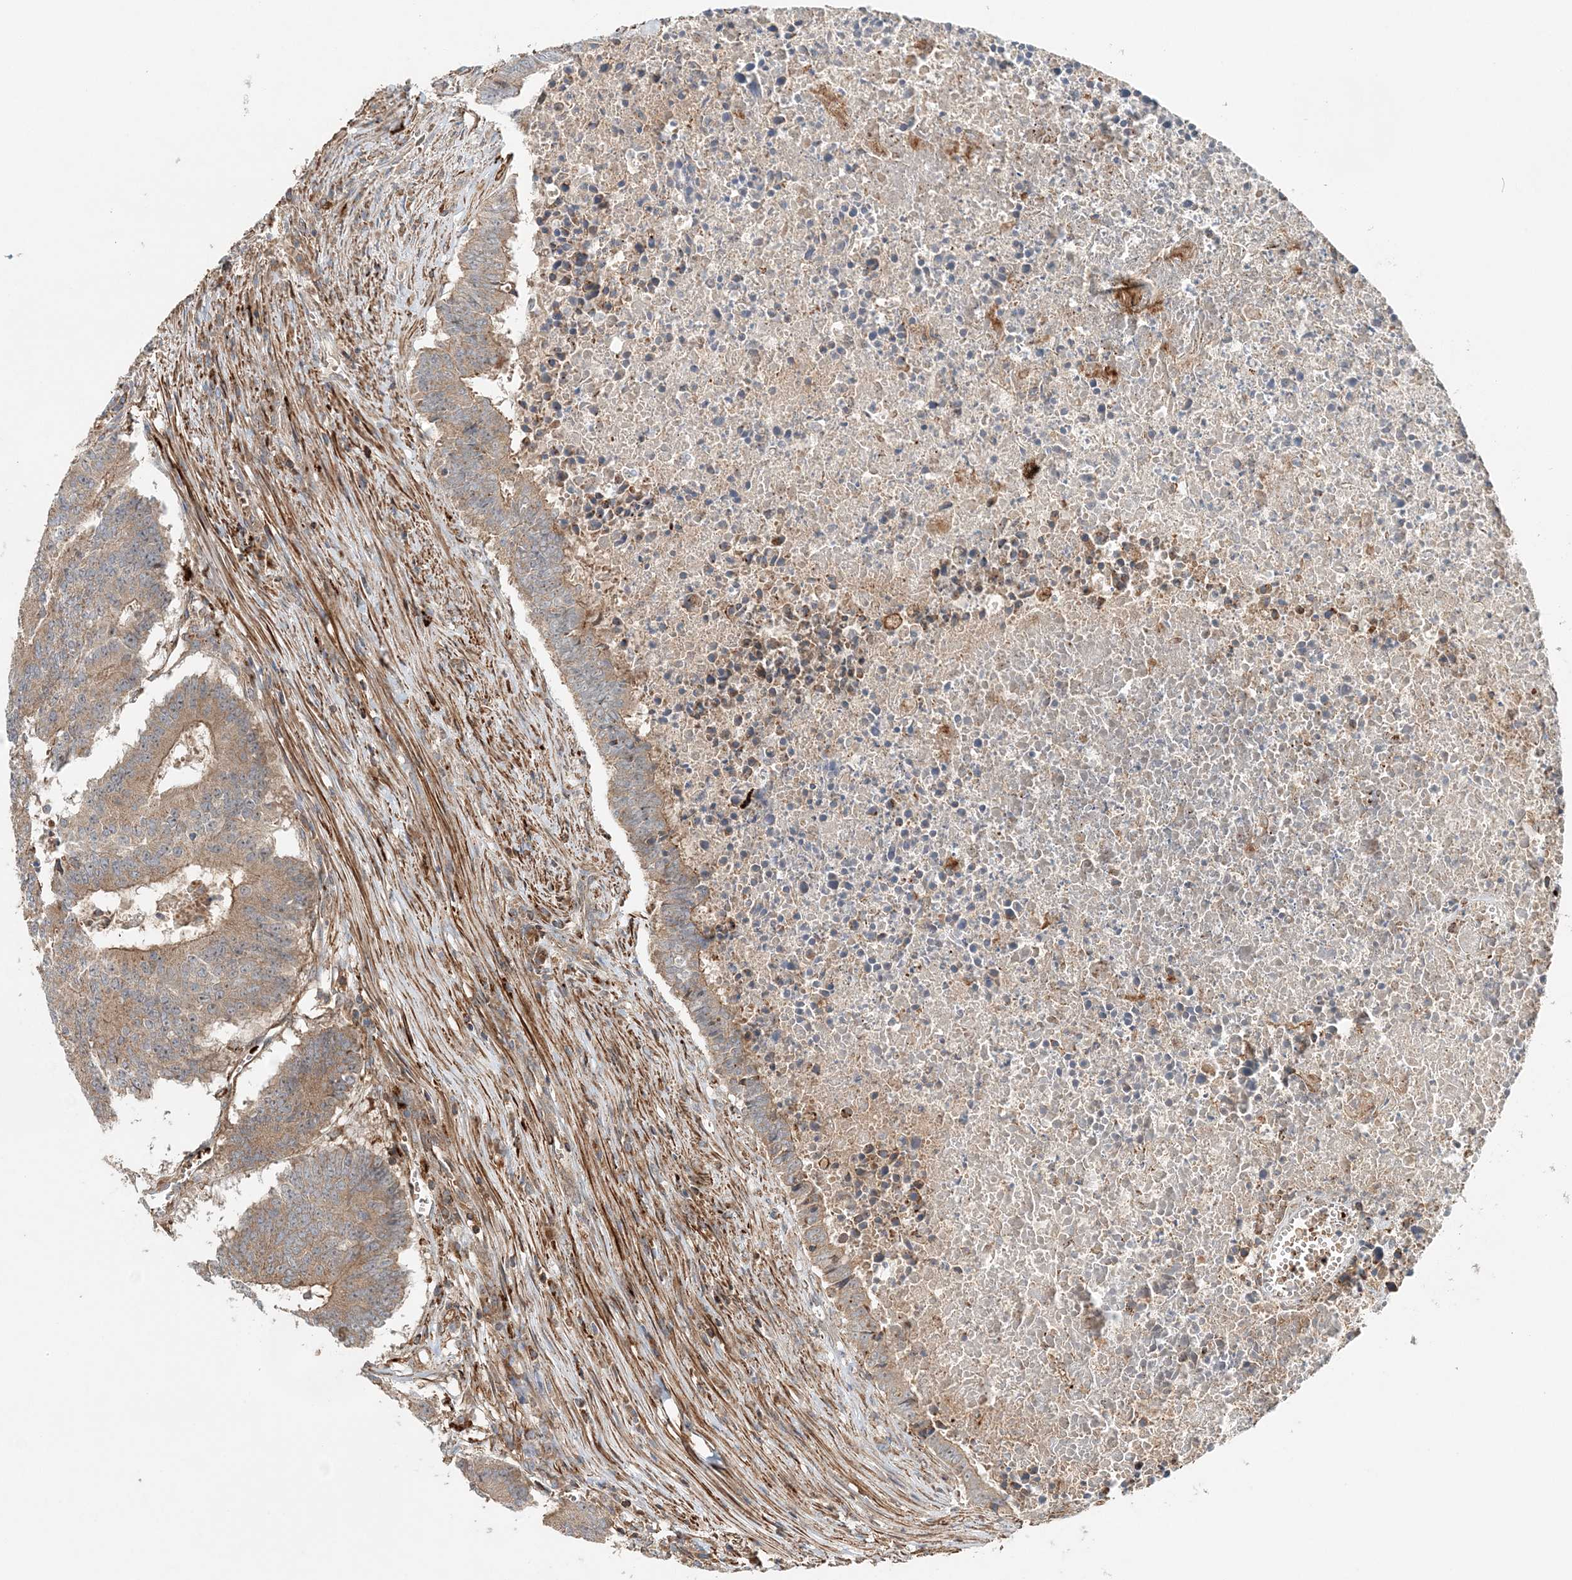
{"staining": {"intensity": "moderate", "quantity": ">75%", "location": "cytoplasmic/membranous"}, "tissue": "colorectal cancer", "cell_type": "Tumor cells", "image_type": "cancer", "snomed": [{"axis": "morphology", "description": "Adenocarcinoma, NOS"}, {"axis": "topography", "description": "Colon"}], "caption": "High-power microscopy captured an immunohistochemistry (IHC) micrograph of adenocarcinoma (colorectal), revealing moderate cytoplasmic/membranous positivity in approximately >75% of tumor cells.", "gene": "TTI1", "patient": {"sex": "male", "age": 87}}